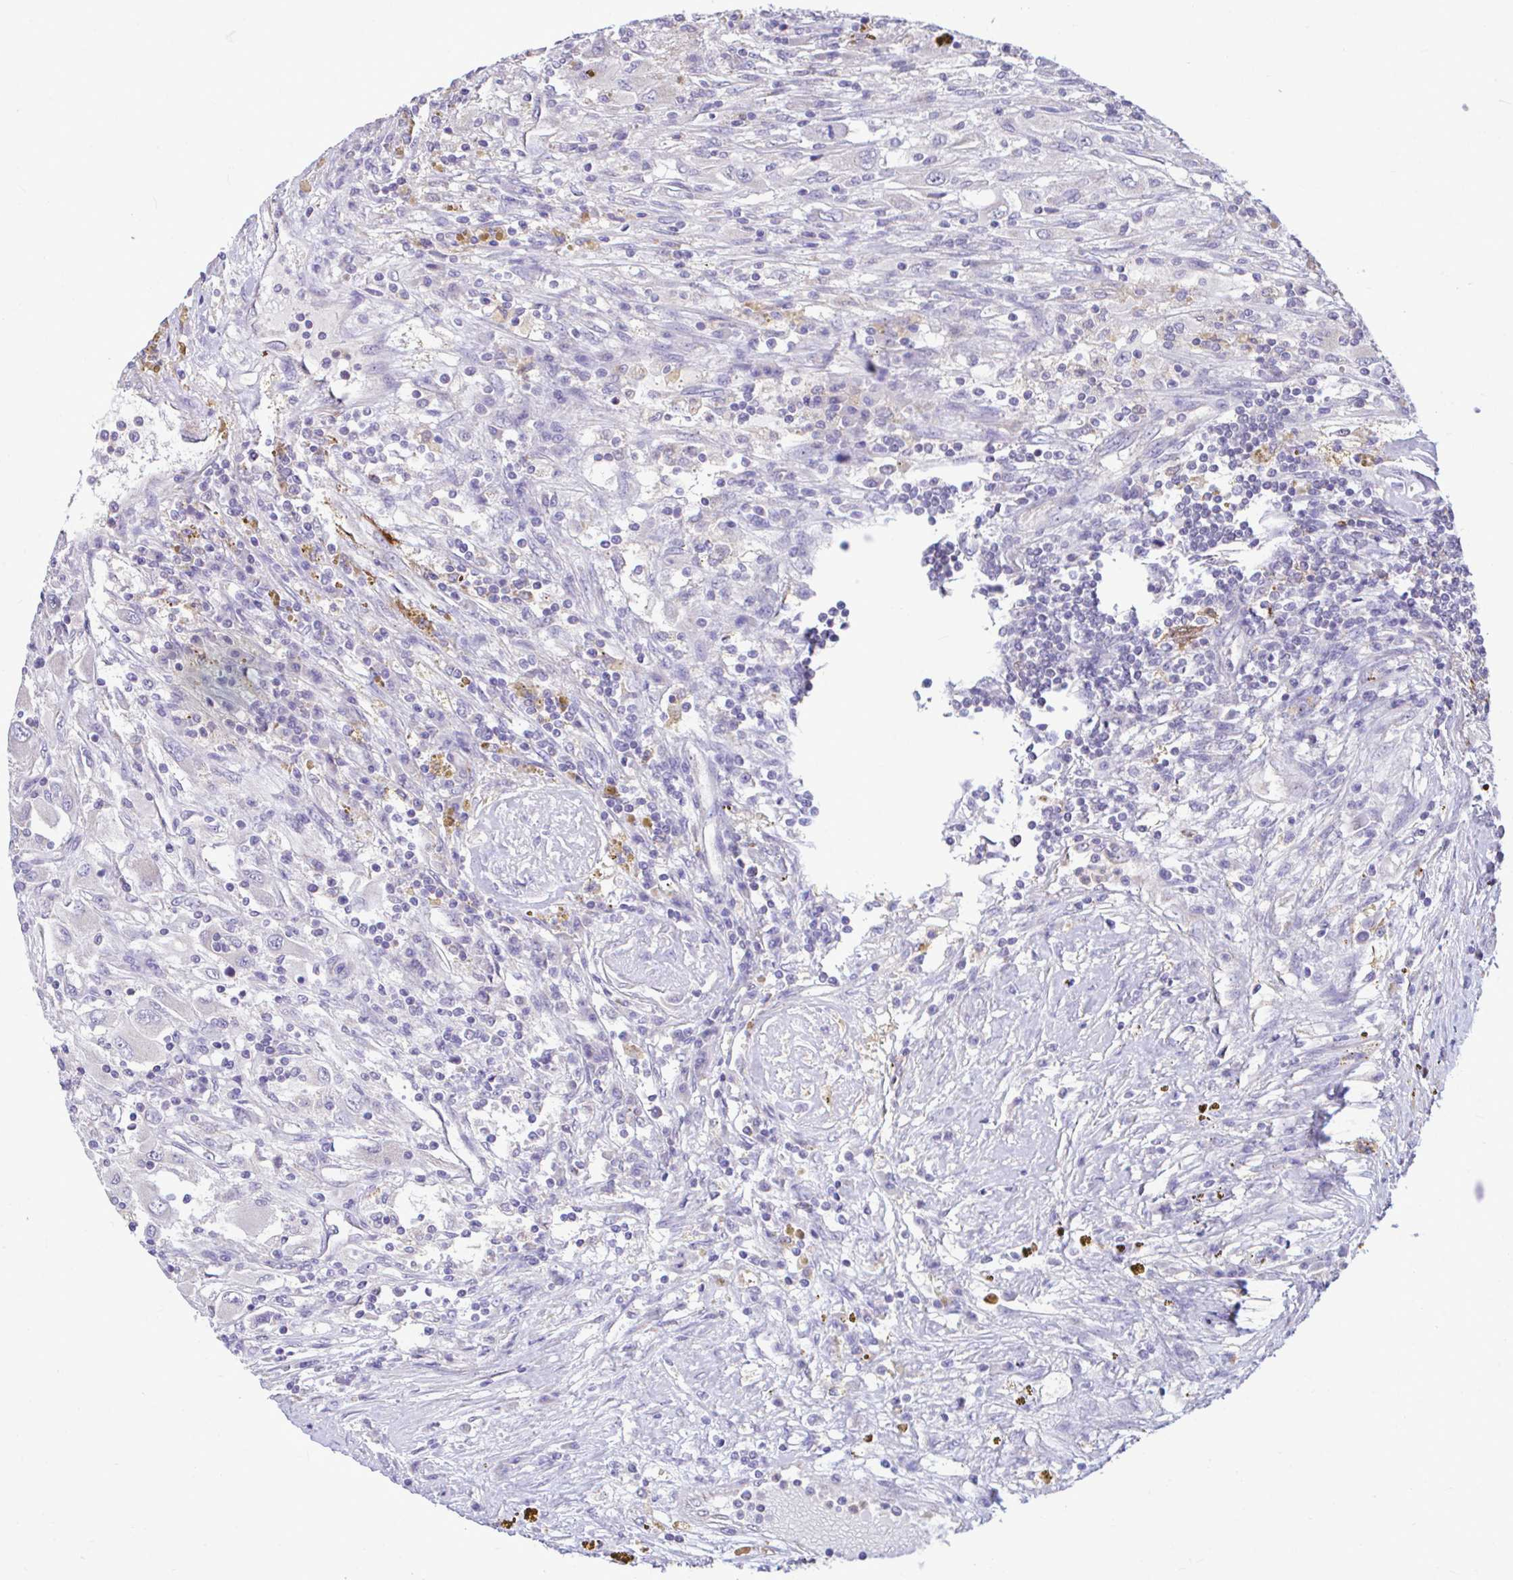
{"staining": {"intensity": "negative", "quantity": "none", "location": "none"}, "tissue": "renal cancer", "cell_type": "Tumor cells", "image_type": "cancer", "snomed": [{"axis": "morphology", "description": "Adenocarcinoma, NOS"}, {"axis": "topography", "description": "Kidney"}], "caption": "Protein analysis of adenocarcinoma (renal) displays no significant staining in tumor cells.", "gene": "SARS2", "patient": {"sex": "female", "age": 67}}